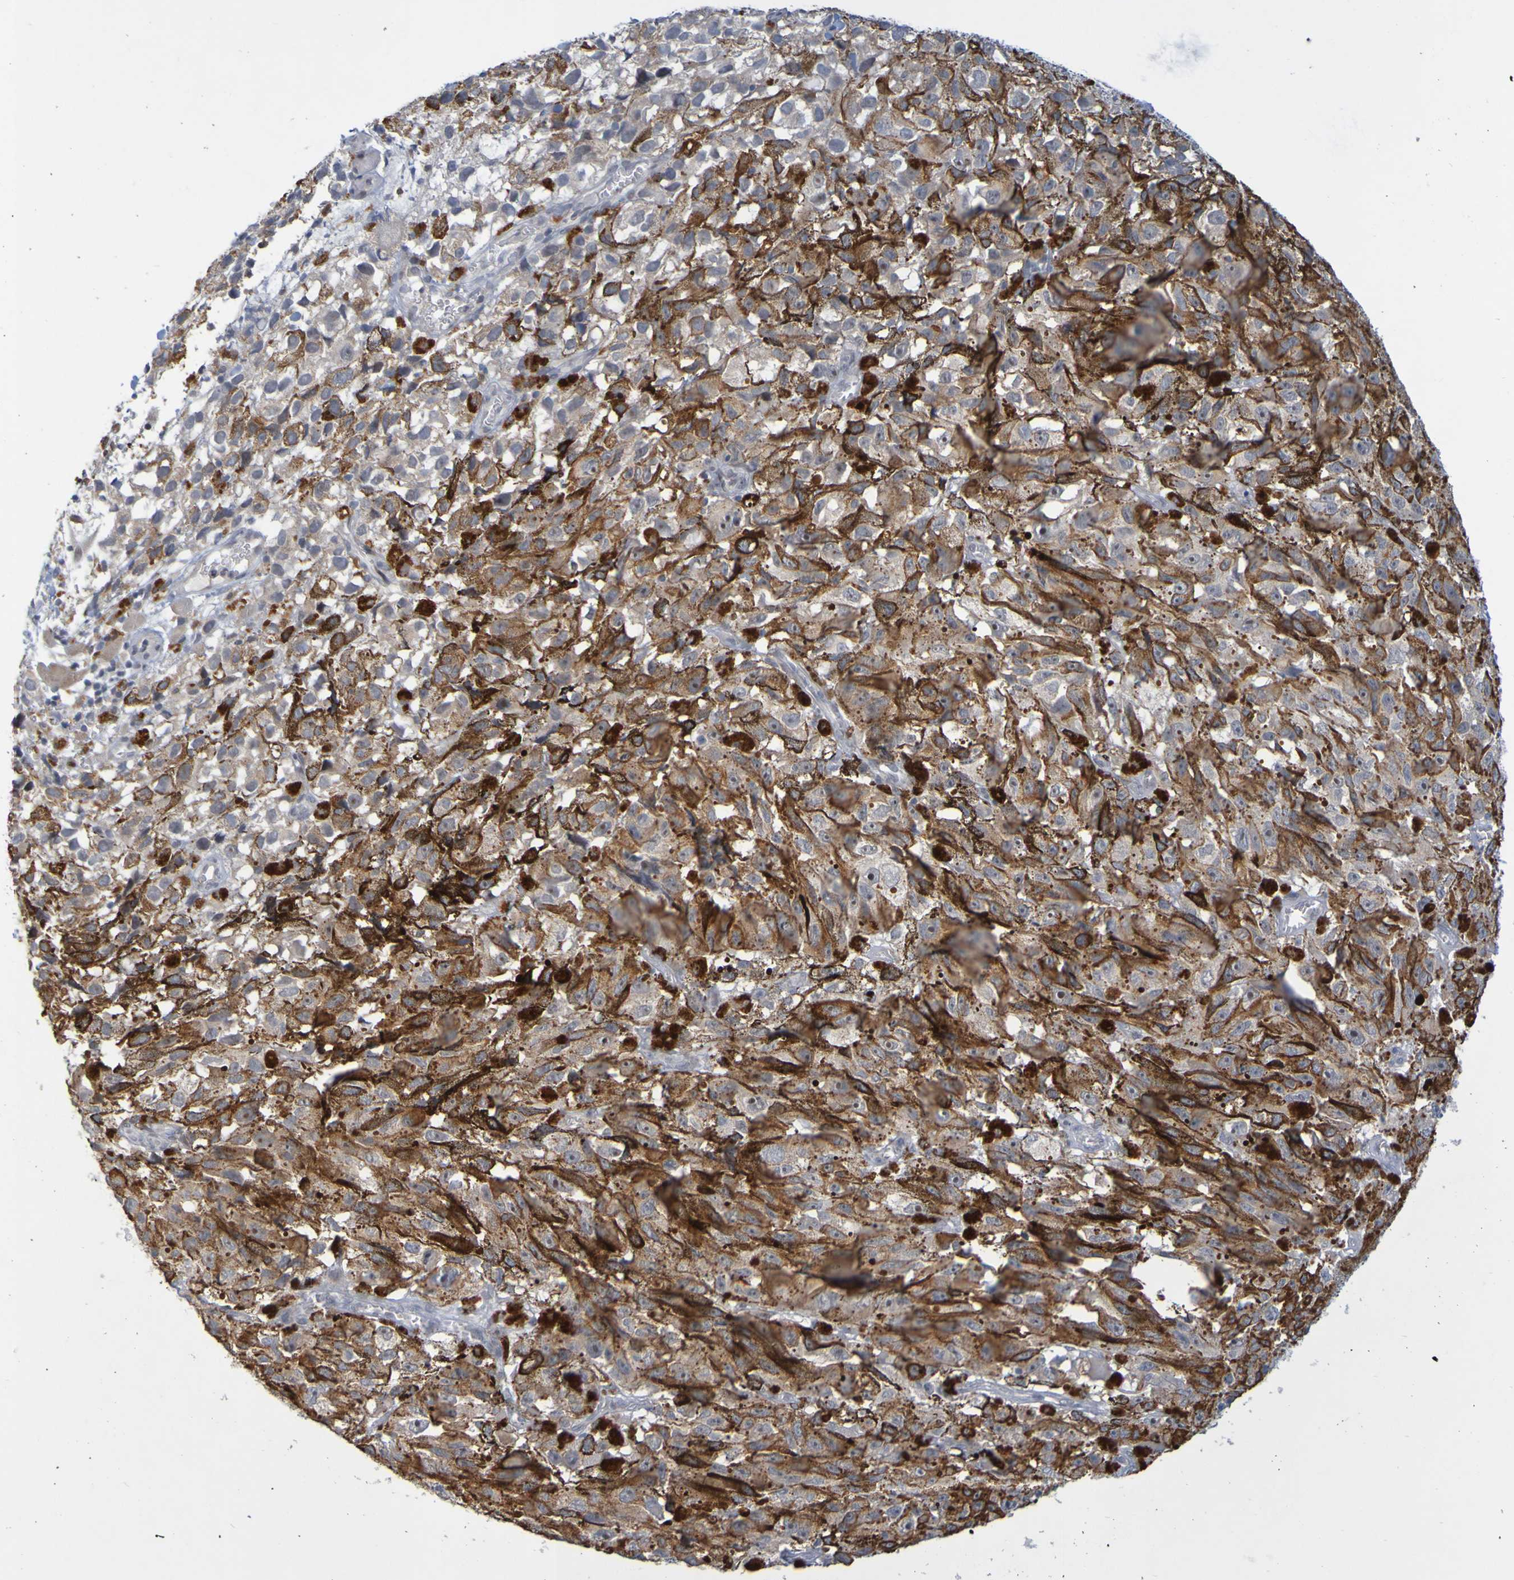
{"staining": {"intensity": "weak", "quantity": "25%-75%", "location": "cytoplasmic/membranous"}, "tissue": "melanoma", "cell_type": "Tumor cells", "image_type": "cancer", "snomed": [{"axis": "morphology", "description": "Malignant melanoma, NOS"}, {"axis": "topography", "description": "Skin"}], "caption": "Human malignant melanoma stained with a brown dye demonstrates weak cytoplasmic/membranous positive expression in about 25%-75% of tumor cells.", "gene": "LILRB5", "patient": {"sex": "female", "age": 104}}